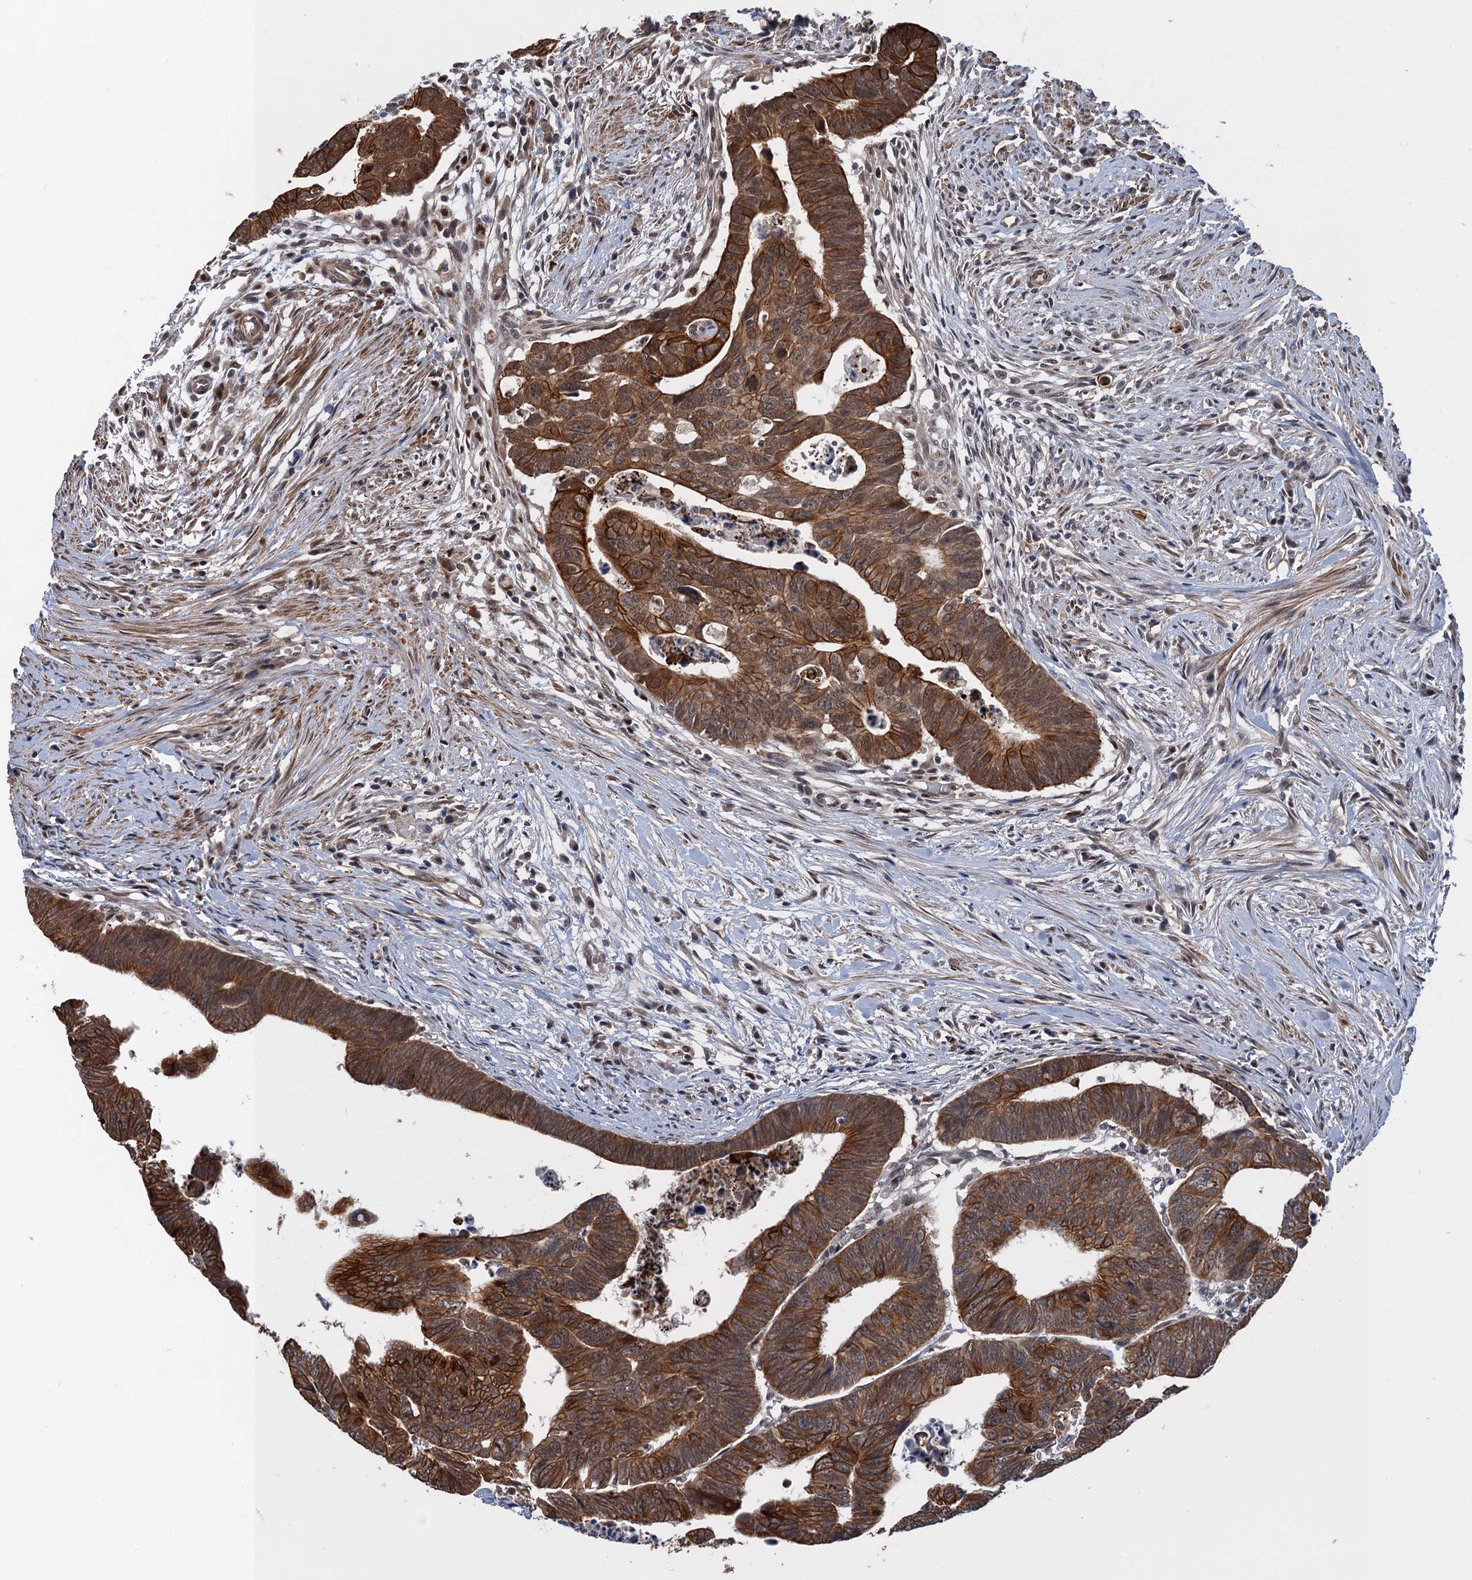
{"staining": {"intensity": "strong", "quantity": ">75%", "location": "cytoplasmic/membranous"}, "tissue": "colorectal cancer", "cell_type": "Tumor cells", "image_type": "cancer", "snomed": [{"axis": "morphology", "description": "Adenocarcinoma, NOS"}, {"axis": "topography", "description": "Rectum"}], "caption": "Tumor cells show strong cytoplasmic/membranous expression in approximately >75% of cells in colorectal cancer.", "gene": "TTC31", "patient": {"sex": "female", "age": 65}}